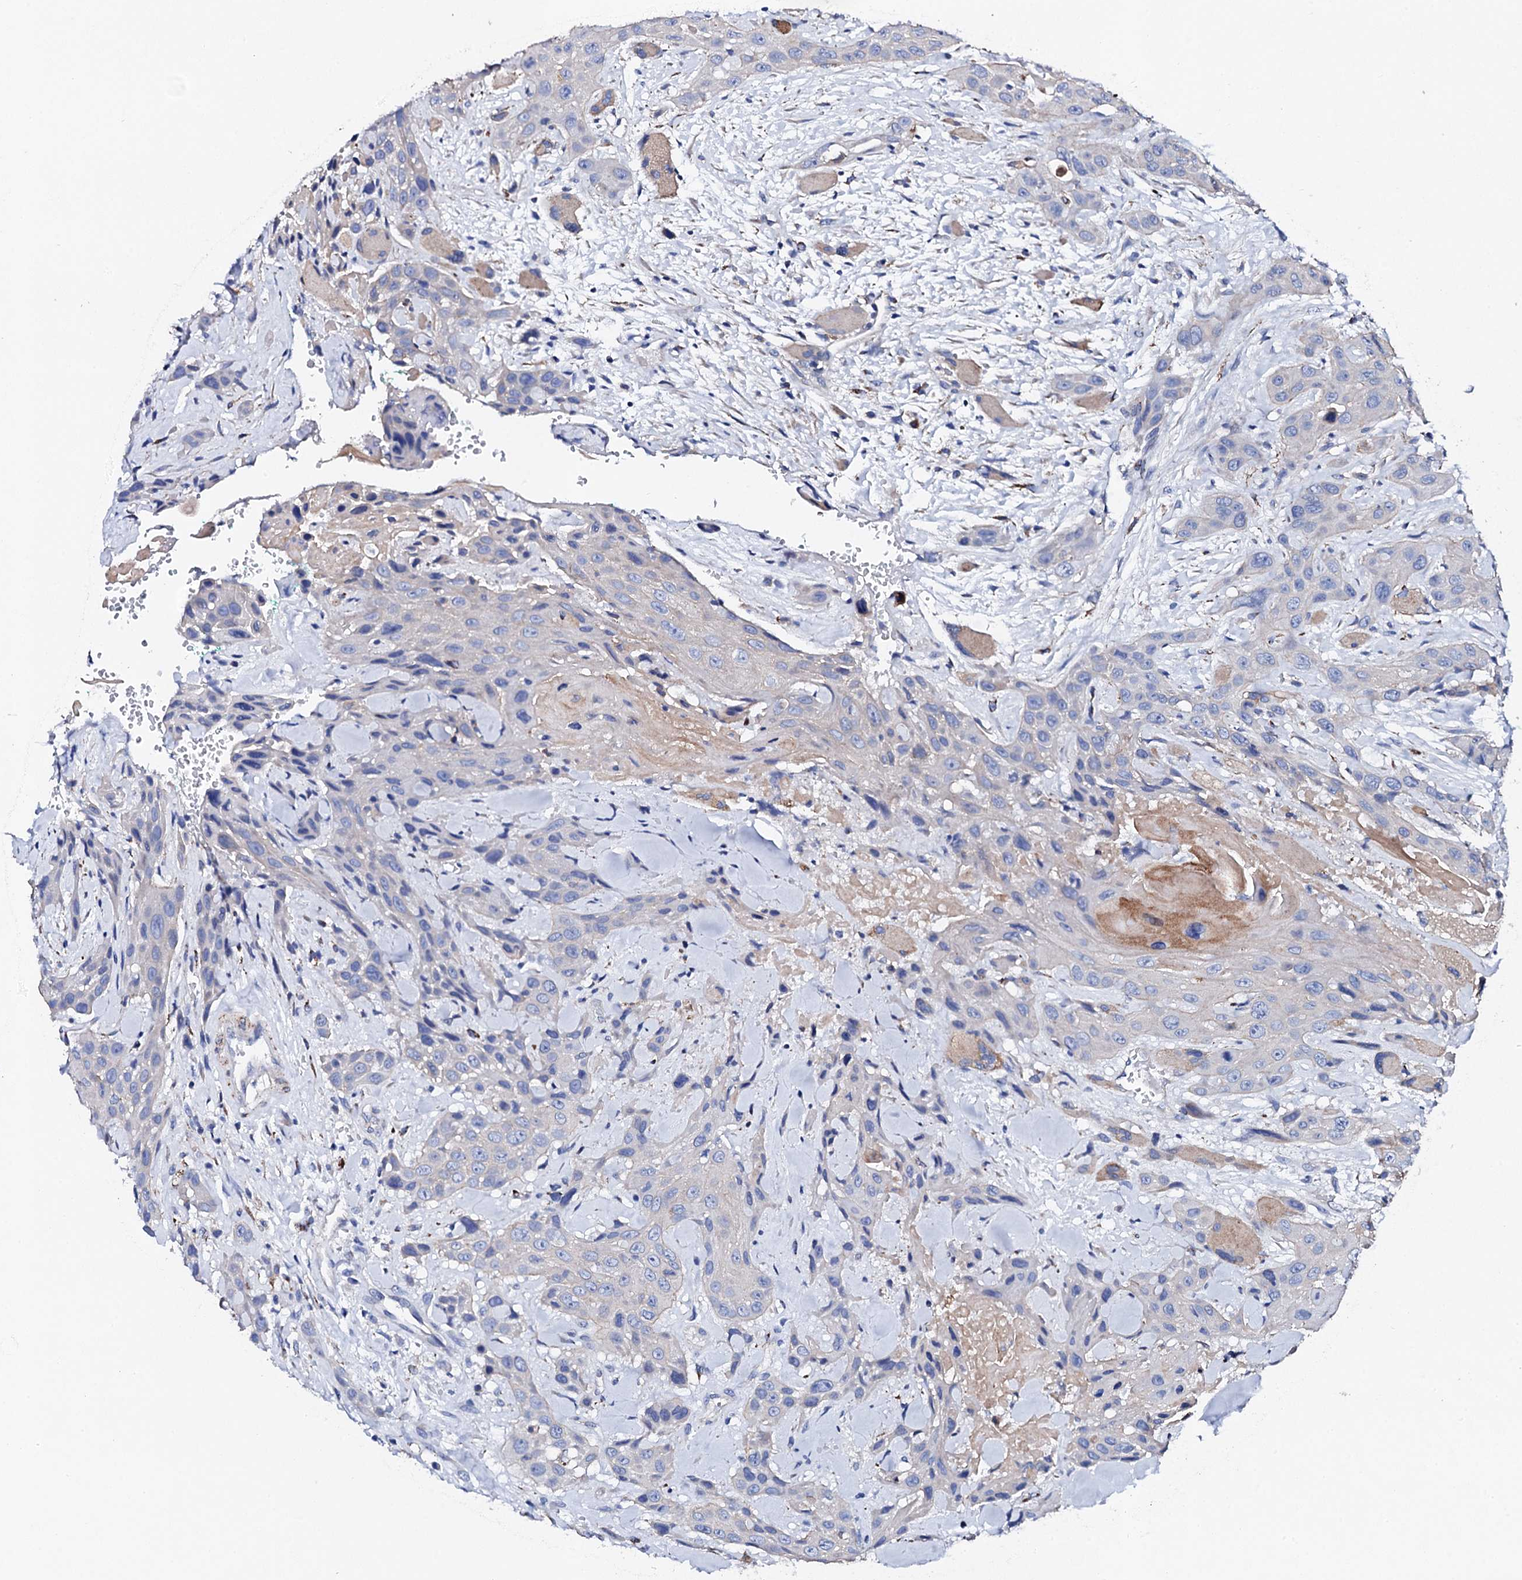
{"staining": {"intensity": "moderate", "quantity": "<25%", "location": "cytoplasmic/membranous"}, "tissue": "head and neck cancer", "cell_type": "Tumor cells", "image_type": "cancer", "snomed": [{"axis": "morphology", "description": "Squamous cell carcinoma, NOS"}, {"axis": "topography", "description": "Head-Neck"}], "caption": "Immunohistochemistry histopathology image of head and neck squamous cell carcinoma stained for a protein (brown), which shows low levels of moderate cytoplasmic/membranous positivity in about <25% of tumor cells.", "gene": "KLHL32", "patient": {"sex": "male", "age": 81}}